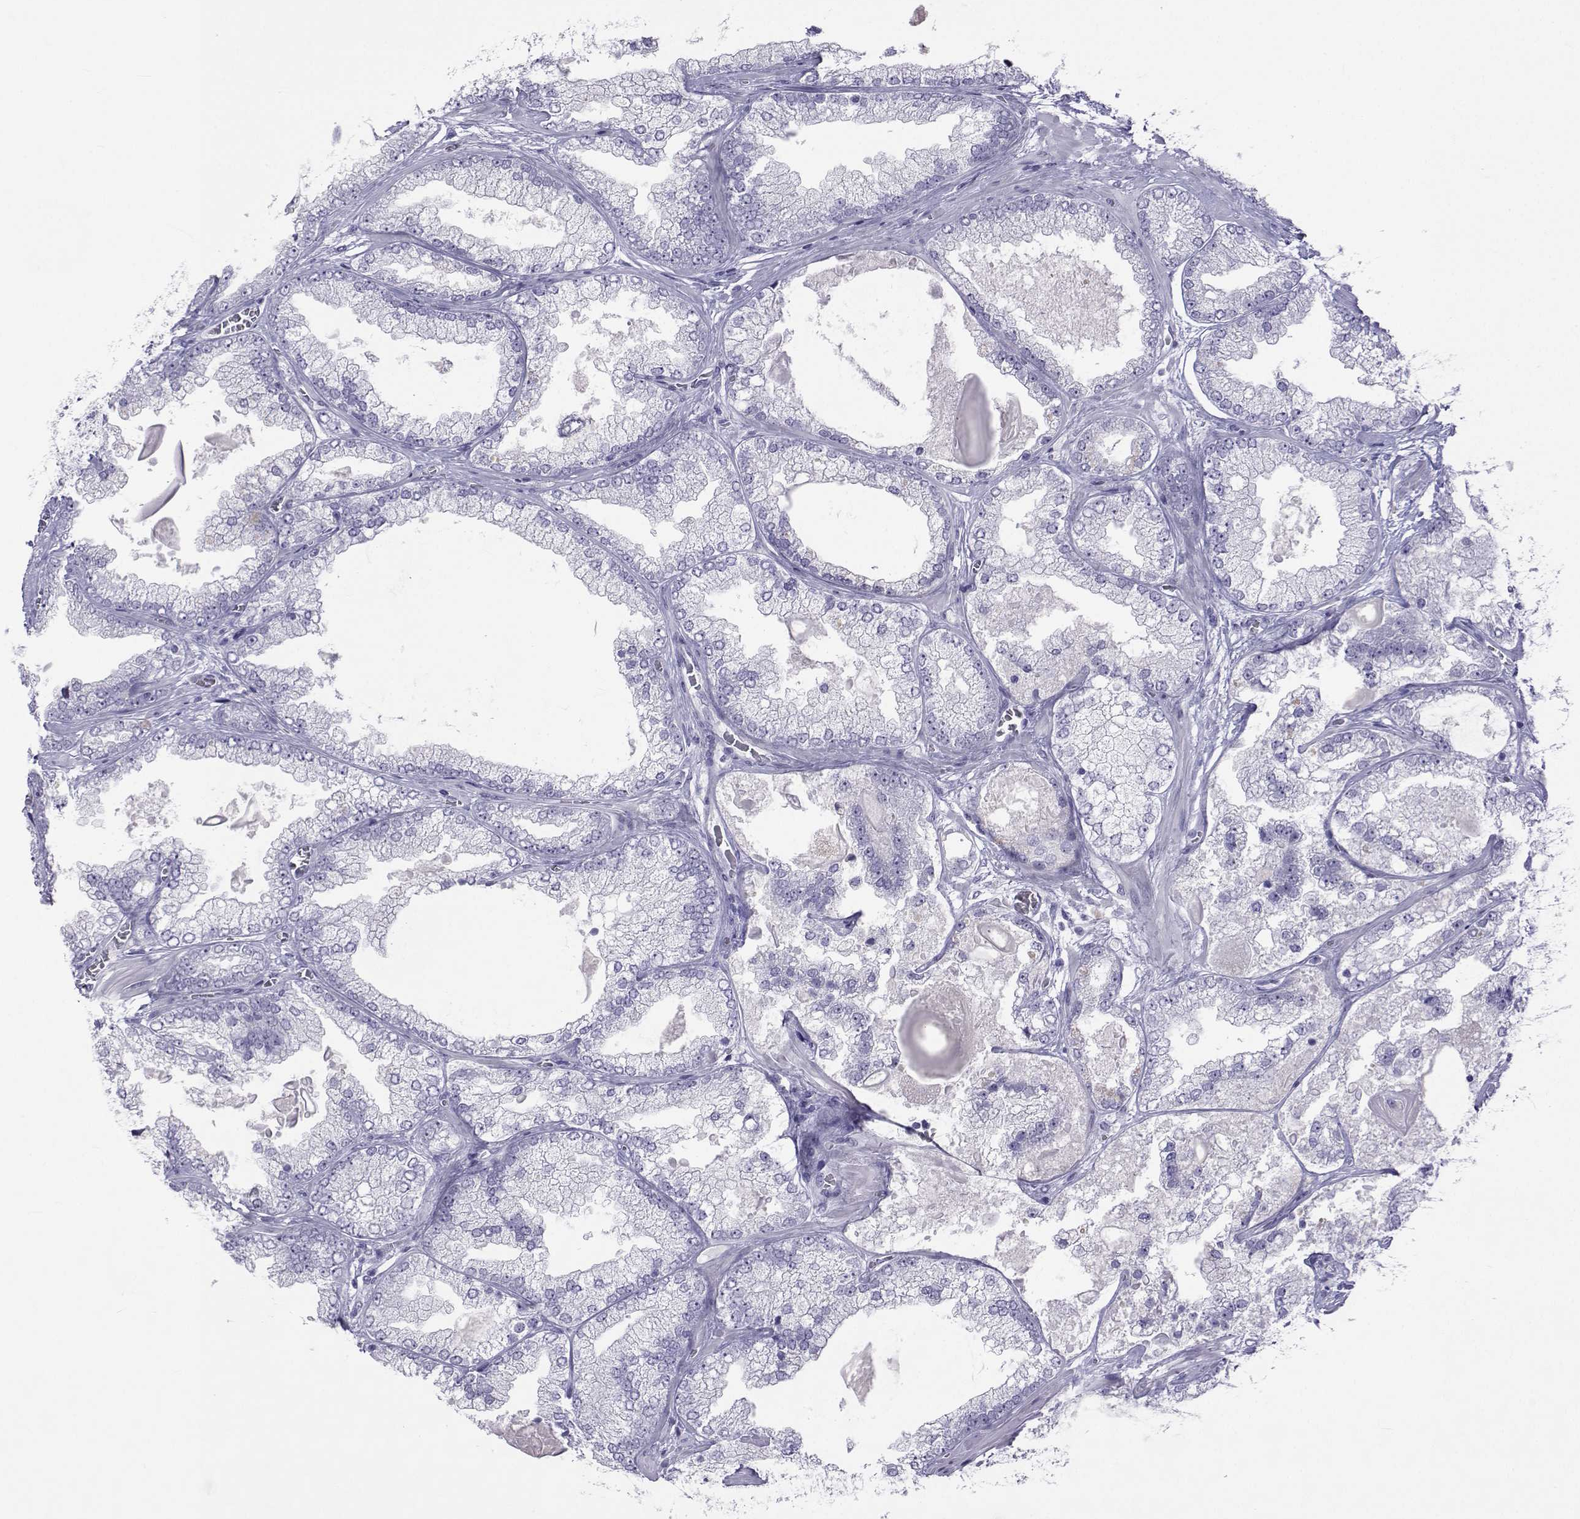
{"staining": {"intensity": "negative", "quantity": "none", "location": "none"}, "tissue": "prostate cancer", "cell_type": "Tumor cells", "image_type": "cancer", "snomed": [{"axis": "morphology", "description": "Adenocarcinoma, Low grade"}, {"axis": "topography", "description": "Prostate"}], "caption": "Immunohistochemical staining of human prostate cancer demonstrates no significant positivity in tumor cells. The staining is performed using DAB (3,3'-diaminobenzidine) brown chromogen with nuclei counter-stained in using hematoxylin.", "gene": "ACTL7A", "patient": {"sex": "male", "age": 57}}